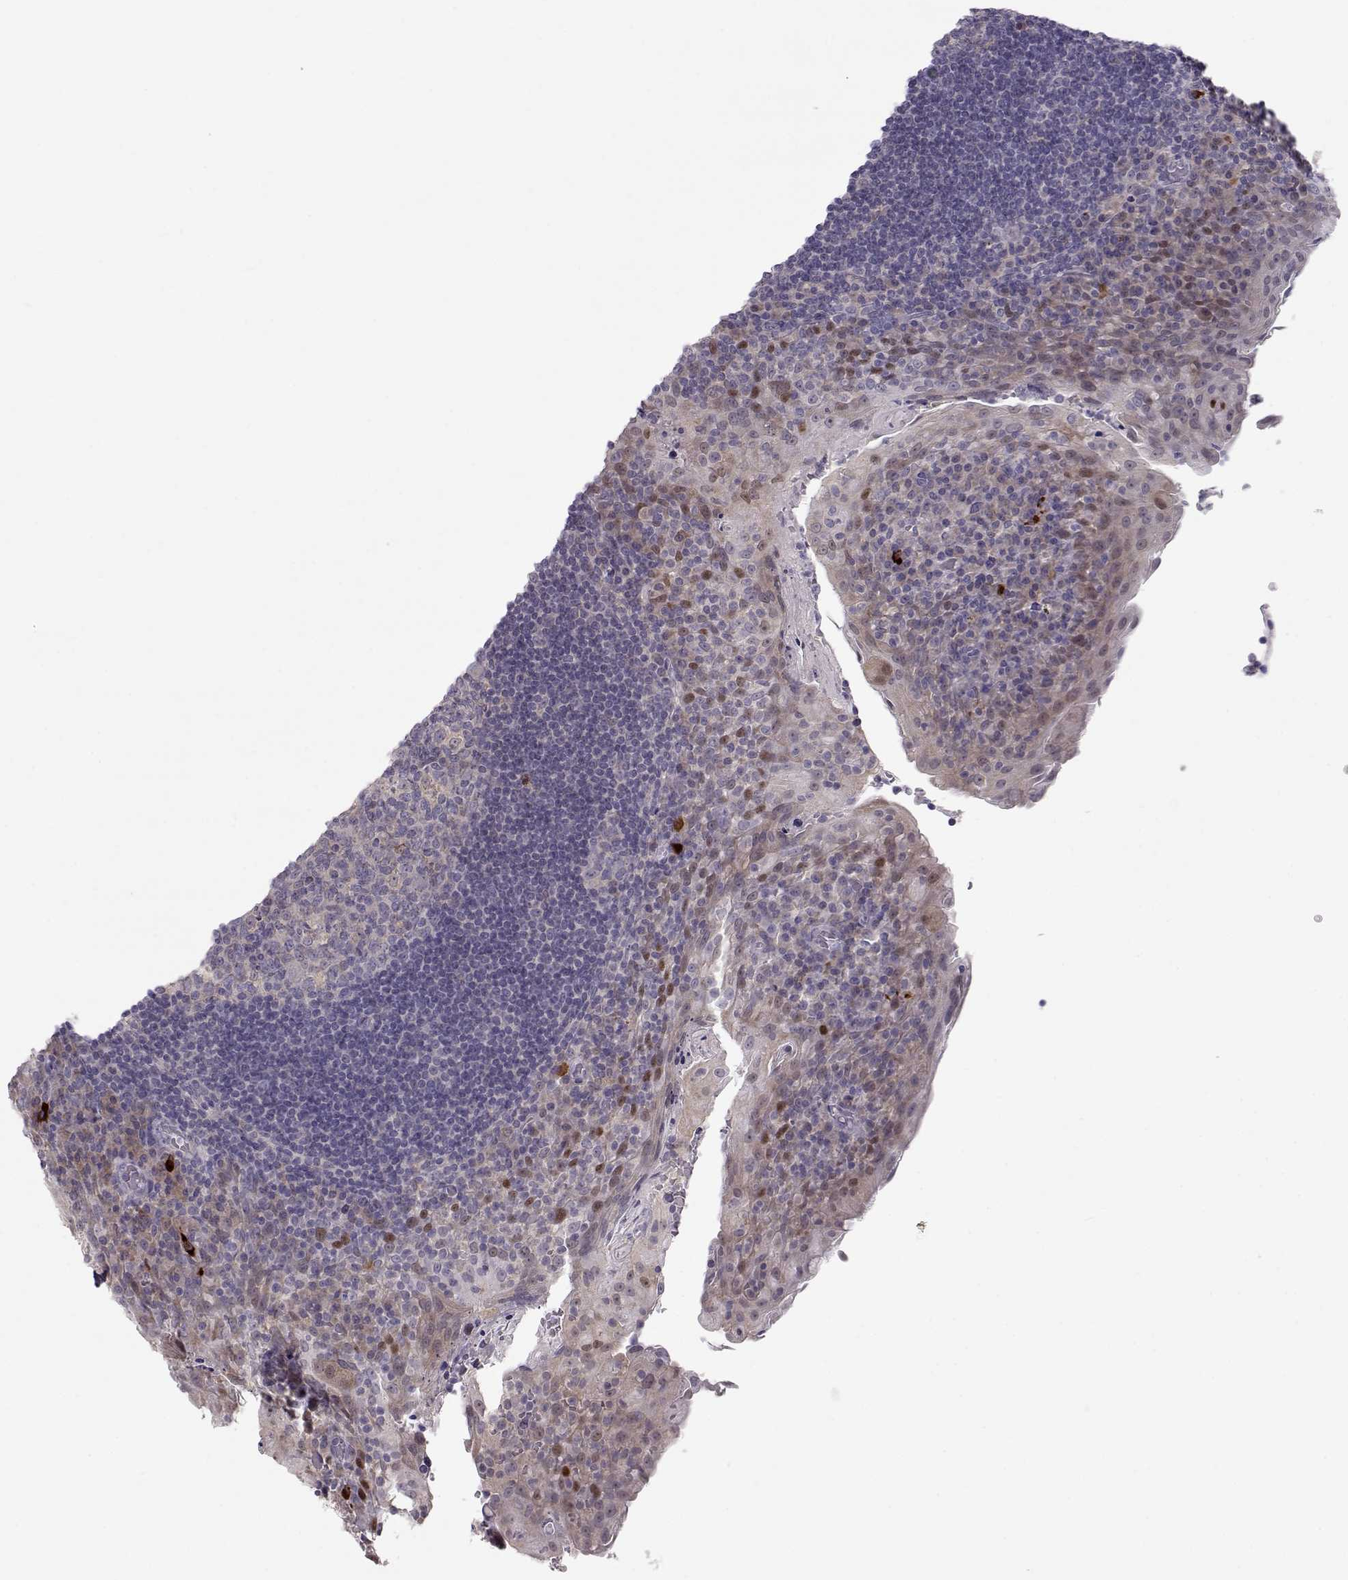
{"staining": {"intensity": "negative", "quantity": "none", "location": "none"}, "tissue": "tonsil", "cell_type": "Germinal center cells", "image_type": "normal", "snomed": [{"axis": "morphology", "description": "Normal tissue, NOS"}, {"axis": "topography", "description": "Tonsil"}], "caption": "An immunohistochemistry (IHC) image of benign tonsil is shown. There is no staining in germinal center cells of tonsil.", "gene": "NPVF", "patient": {"sex": "male", "age": 17}}